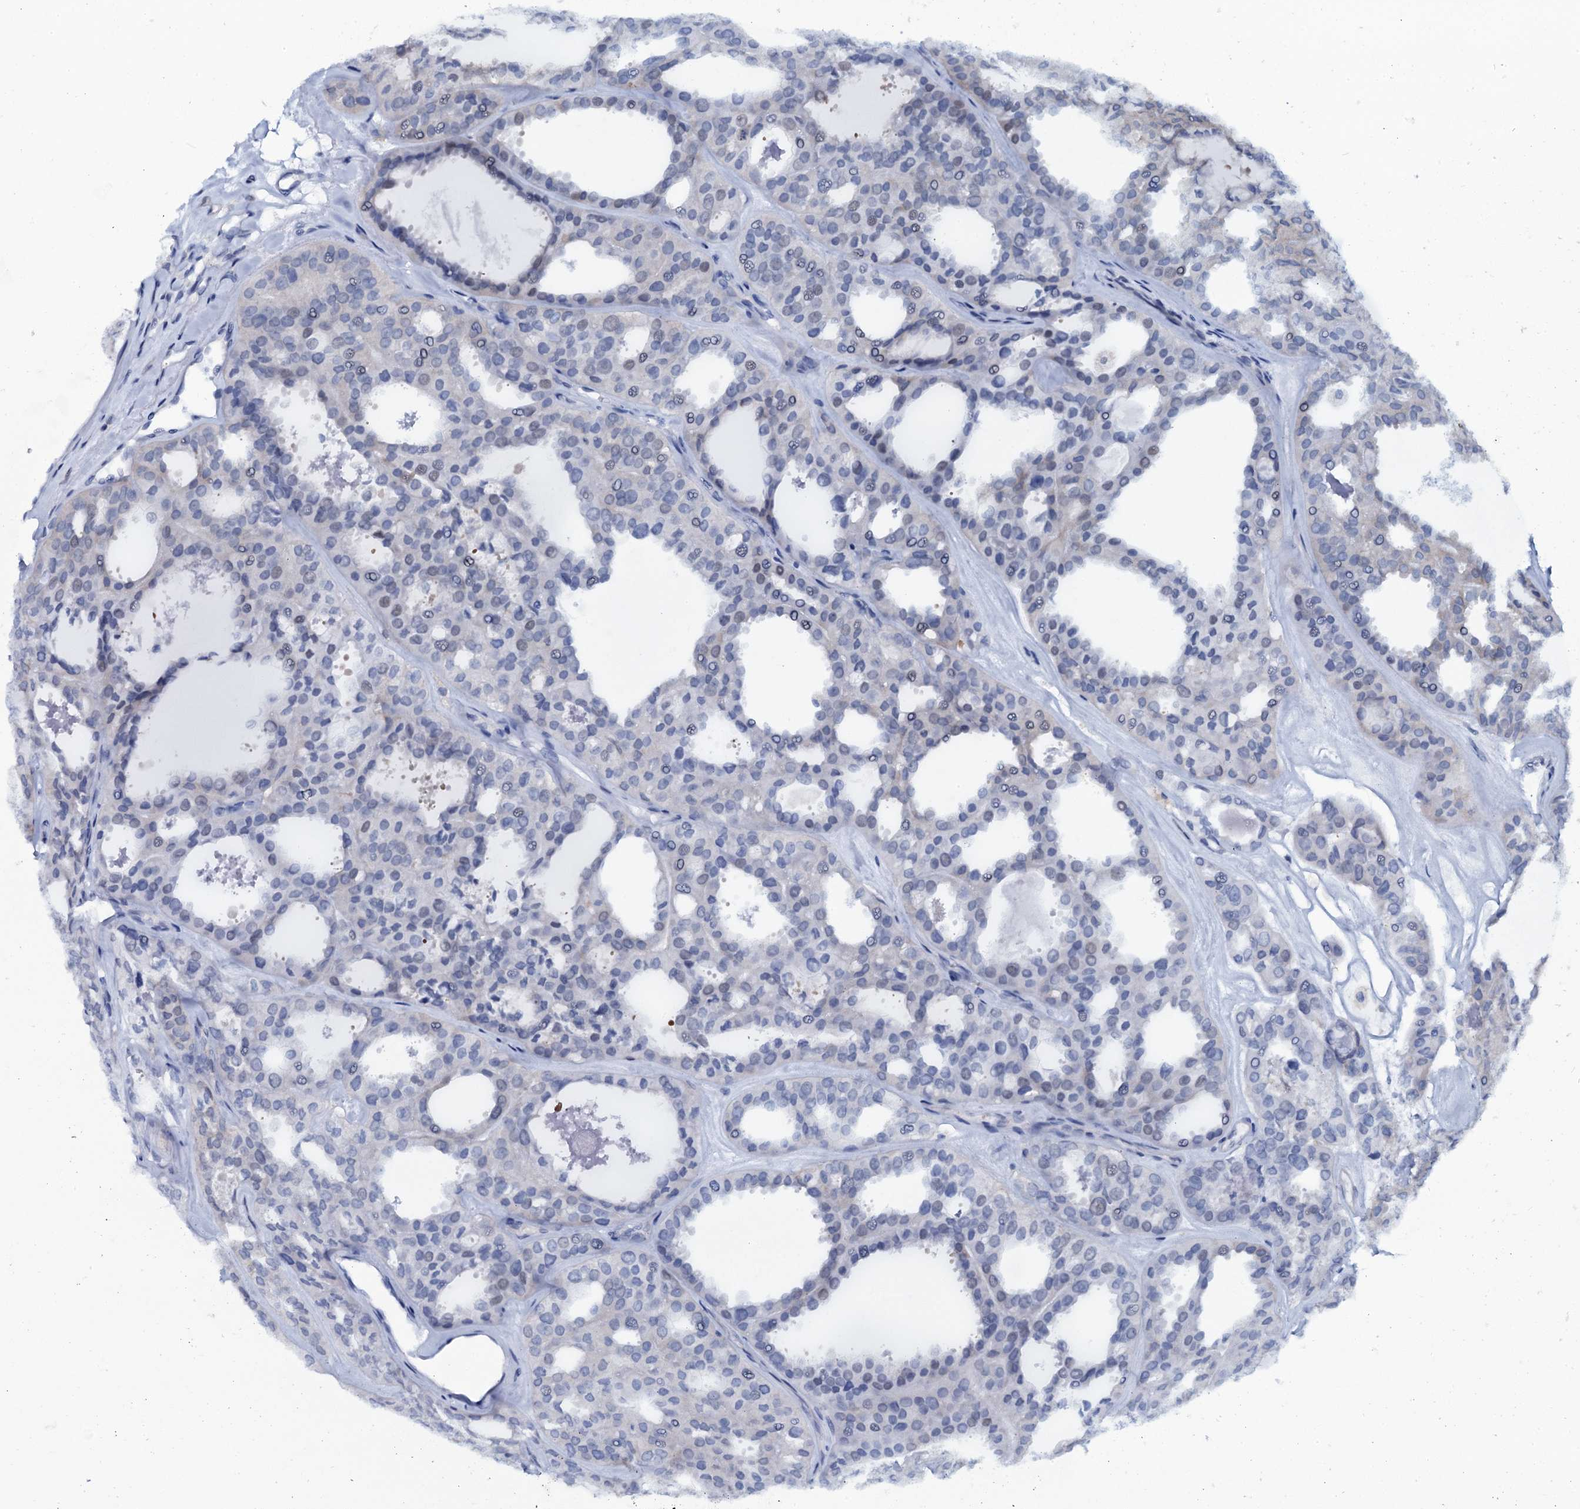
{"staining": {"intensity": "negative", "quantity": "none", "location": "none"}, "tissue": "thyroid cancer", "cell_type": "Tumor cells", "image_type": "cancer", "snomed": [{"axis": "morphology", "description": "Follicular adenoma carcinoma, NOS"}, {"axis": "topography", "description": "Thyroid gland"}], "caption": "High magnification brightfield microscopy of thyroid follicular adenoma carcinoma stained with DAB (brown) and counterstained with hematoxylin (blue): tumor cells show no significant positivity. (DAB (3,3'-diaminobenzidine) IHC, high magnification).", "gene": "SLC4A7", "patient": {"sex": "male", "age": 75}}